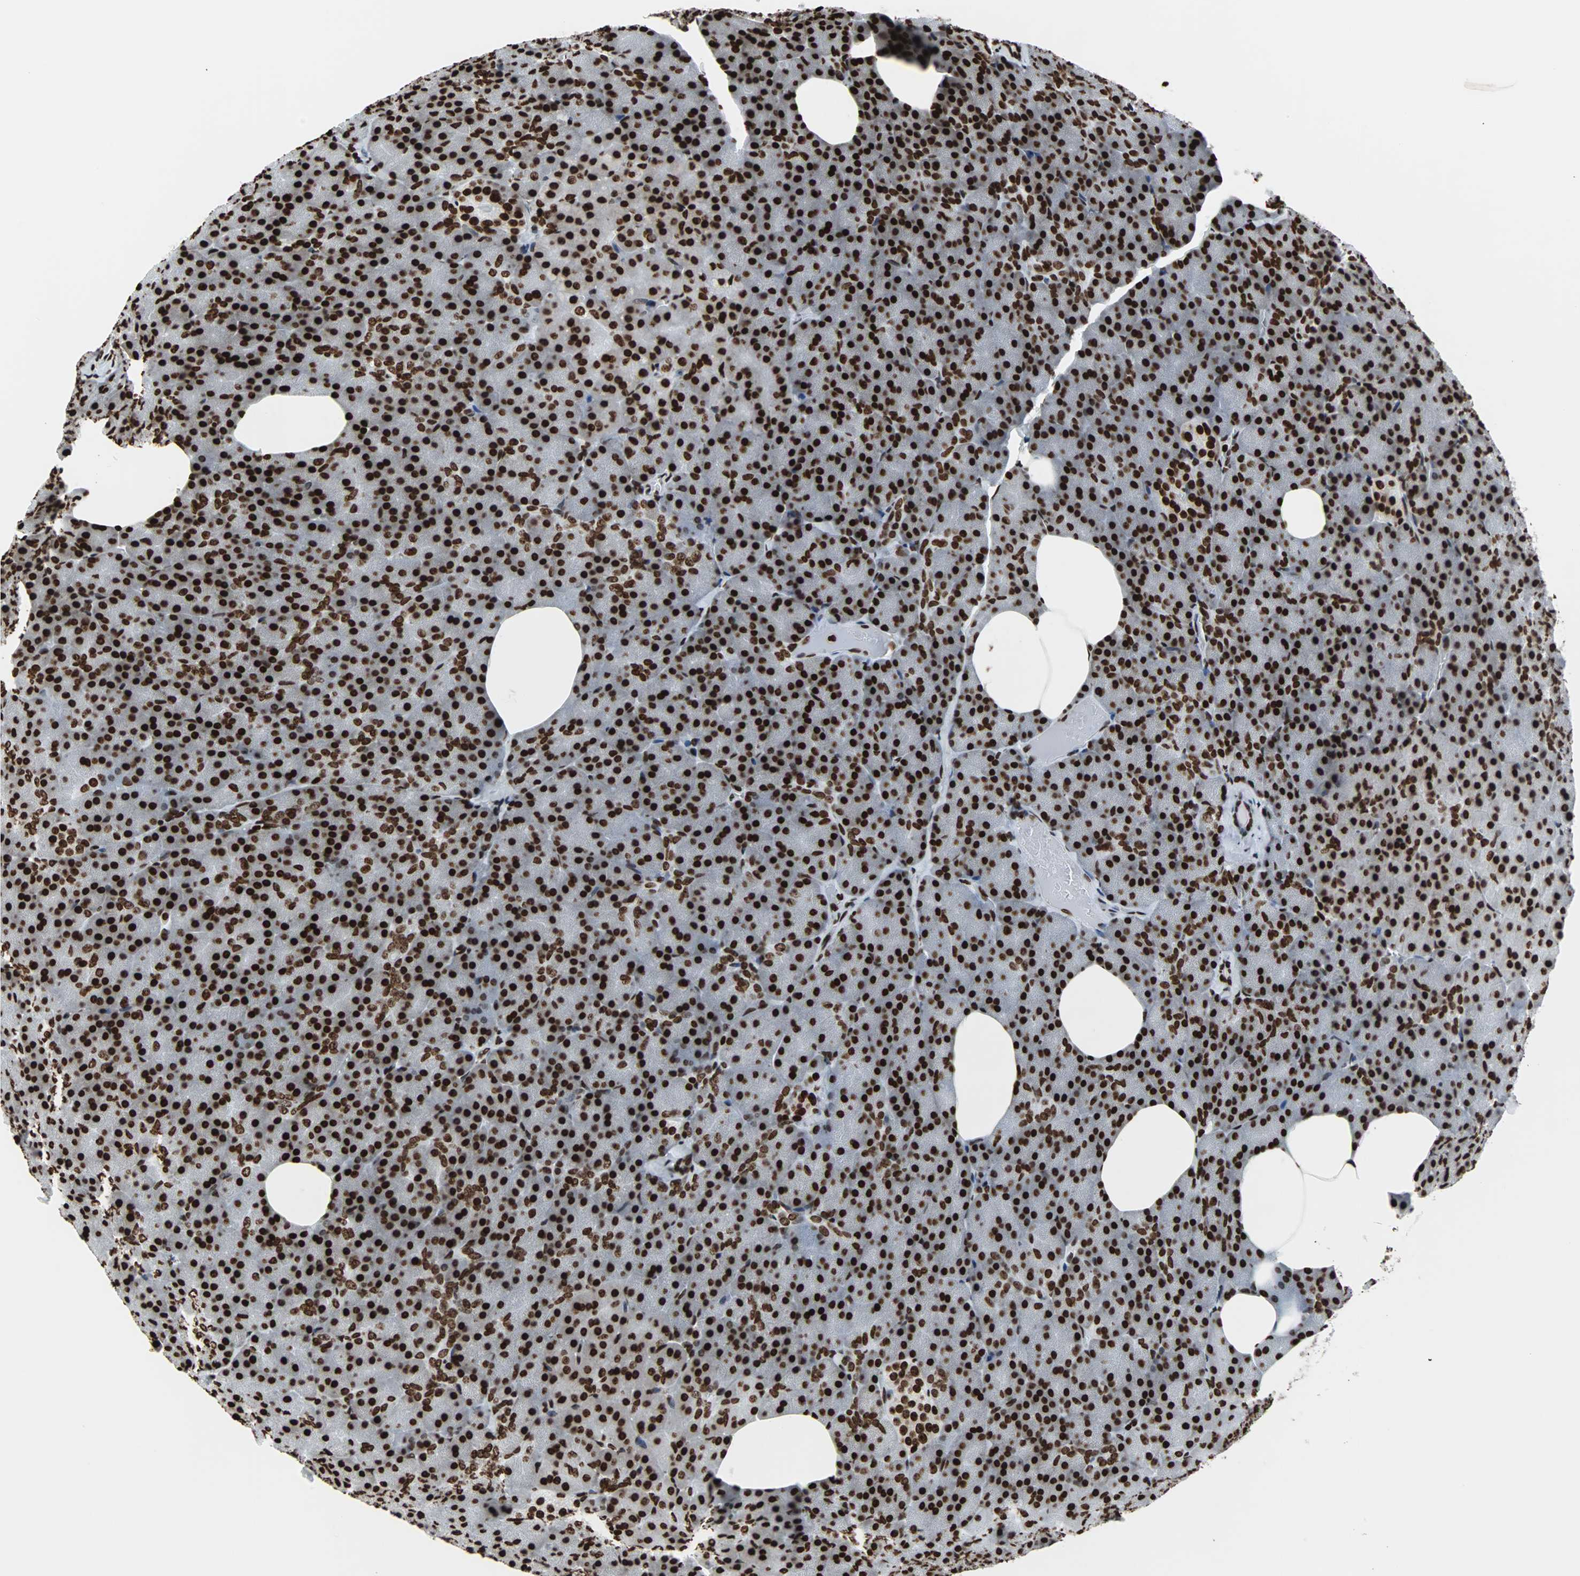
{"staining": {"intensity": "strong", "quantity": ">75%", "location": "nuclear"}, "tissue": "pancreas", "cell_type": "Exocrine glandular cells", "image_type": "normal", "snomed": [{"axis": "morphology", "description": "Normal tissue, NOS"}, {"axis": "topography", "description": "Pancreas"}], "caption": "This photomicrograph shows IHC staining of normal pancreas, with high strong nuclear positivity in about >75% of exocrine glandular cells.", "gene": "H2BC18", "patient": {"sex": "female", "age": 35}}